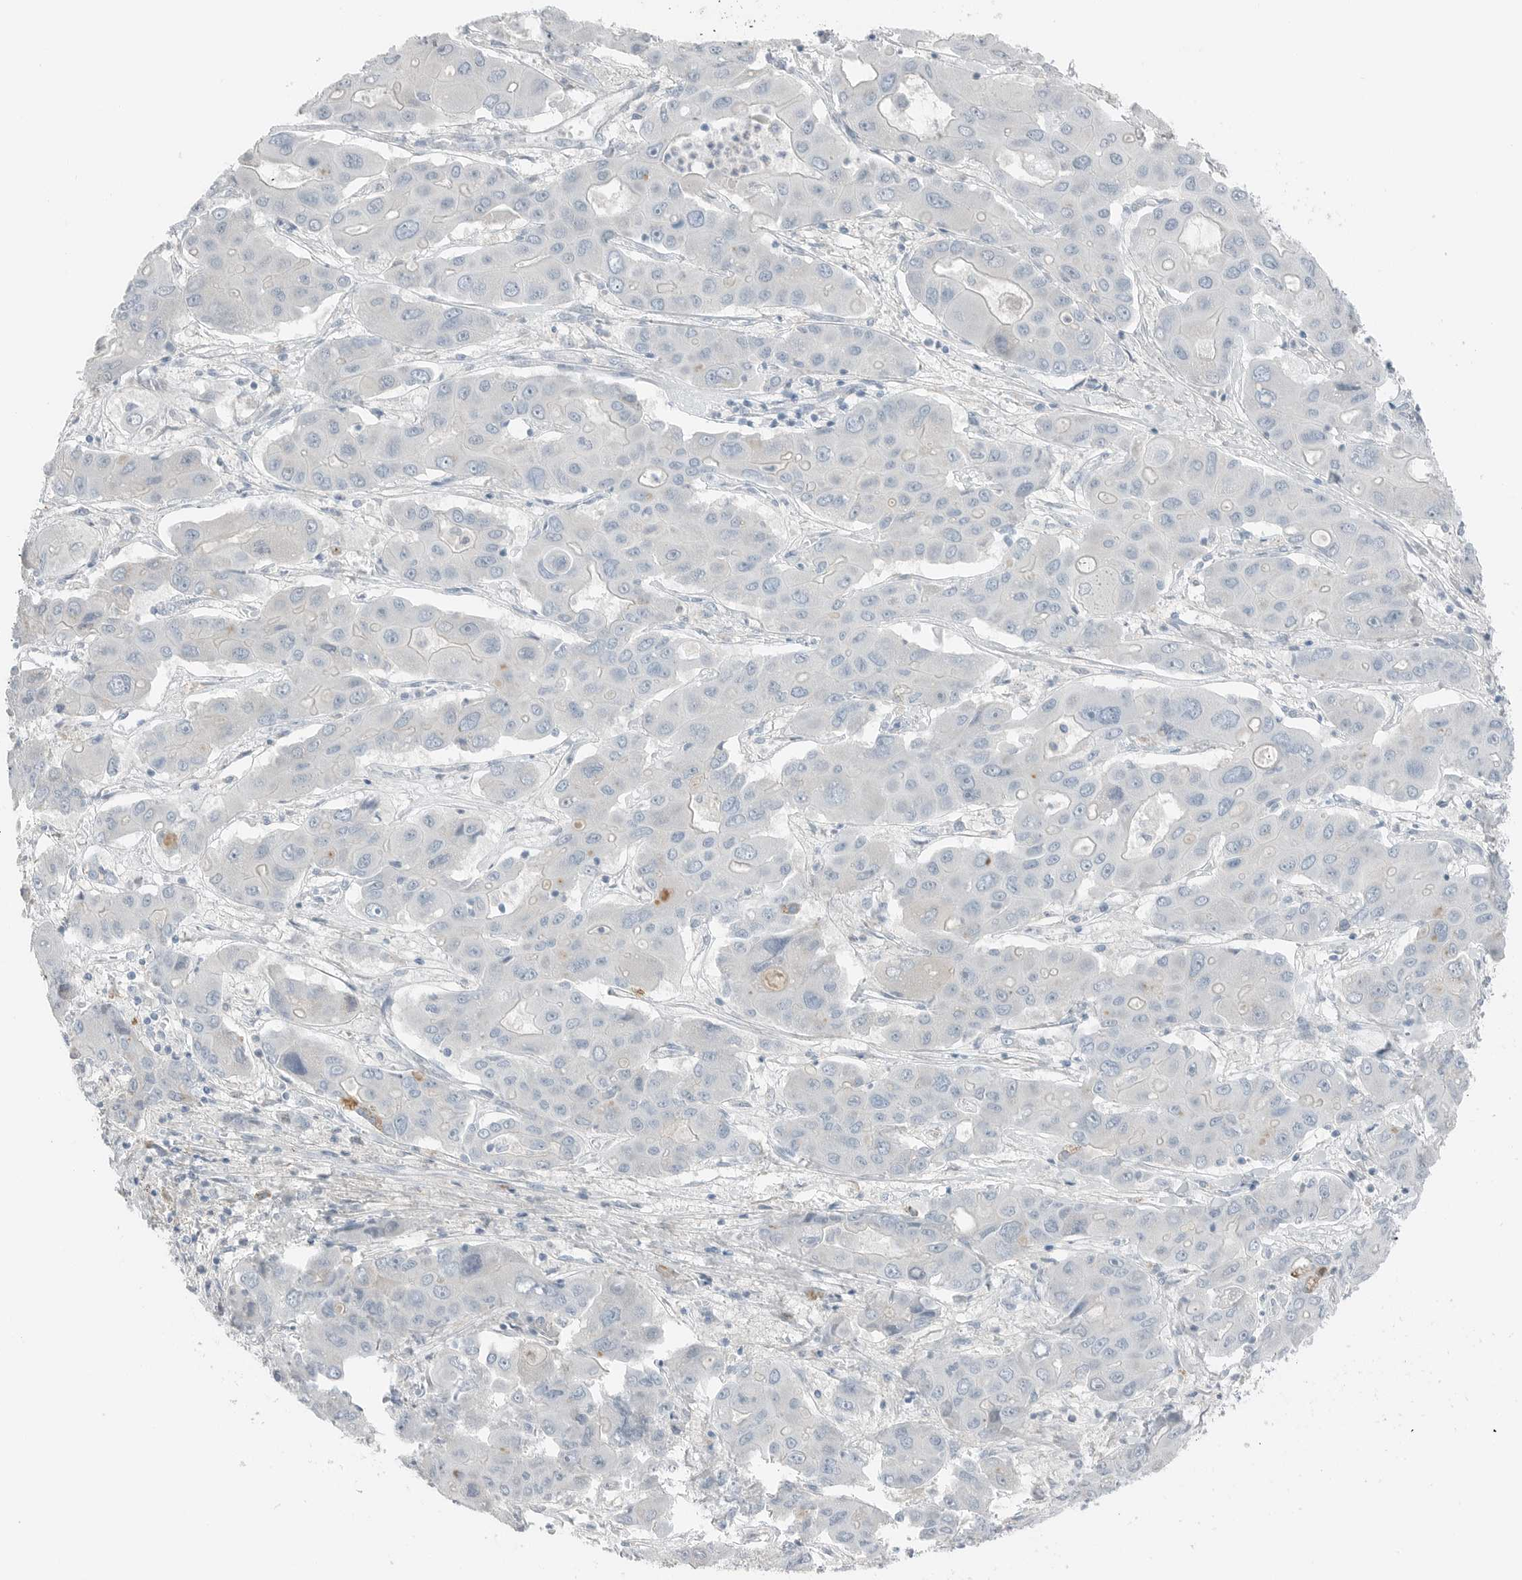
{"staining": {"intensity": "negative", "quantity": "none", "location": "none"}, "tissue": "liver cancer", "cell_type": "Tumor cells", "image_type": "cancer", "snomed": [{"axis": "morphology", "description": "Cholangiocarcinoma"}, {"axis": "topography", "description": "Liver"}], "caption": "Immunohistochemistry micrograph of liver cholangiocarcinoma stained for a protein (brown), which reveals no expression in tumor cells.", "gene": "SERPINB7", "patient": {"sex": "male", "age": 67}}